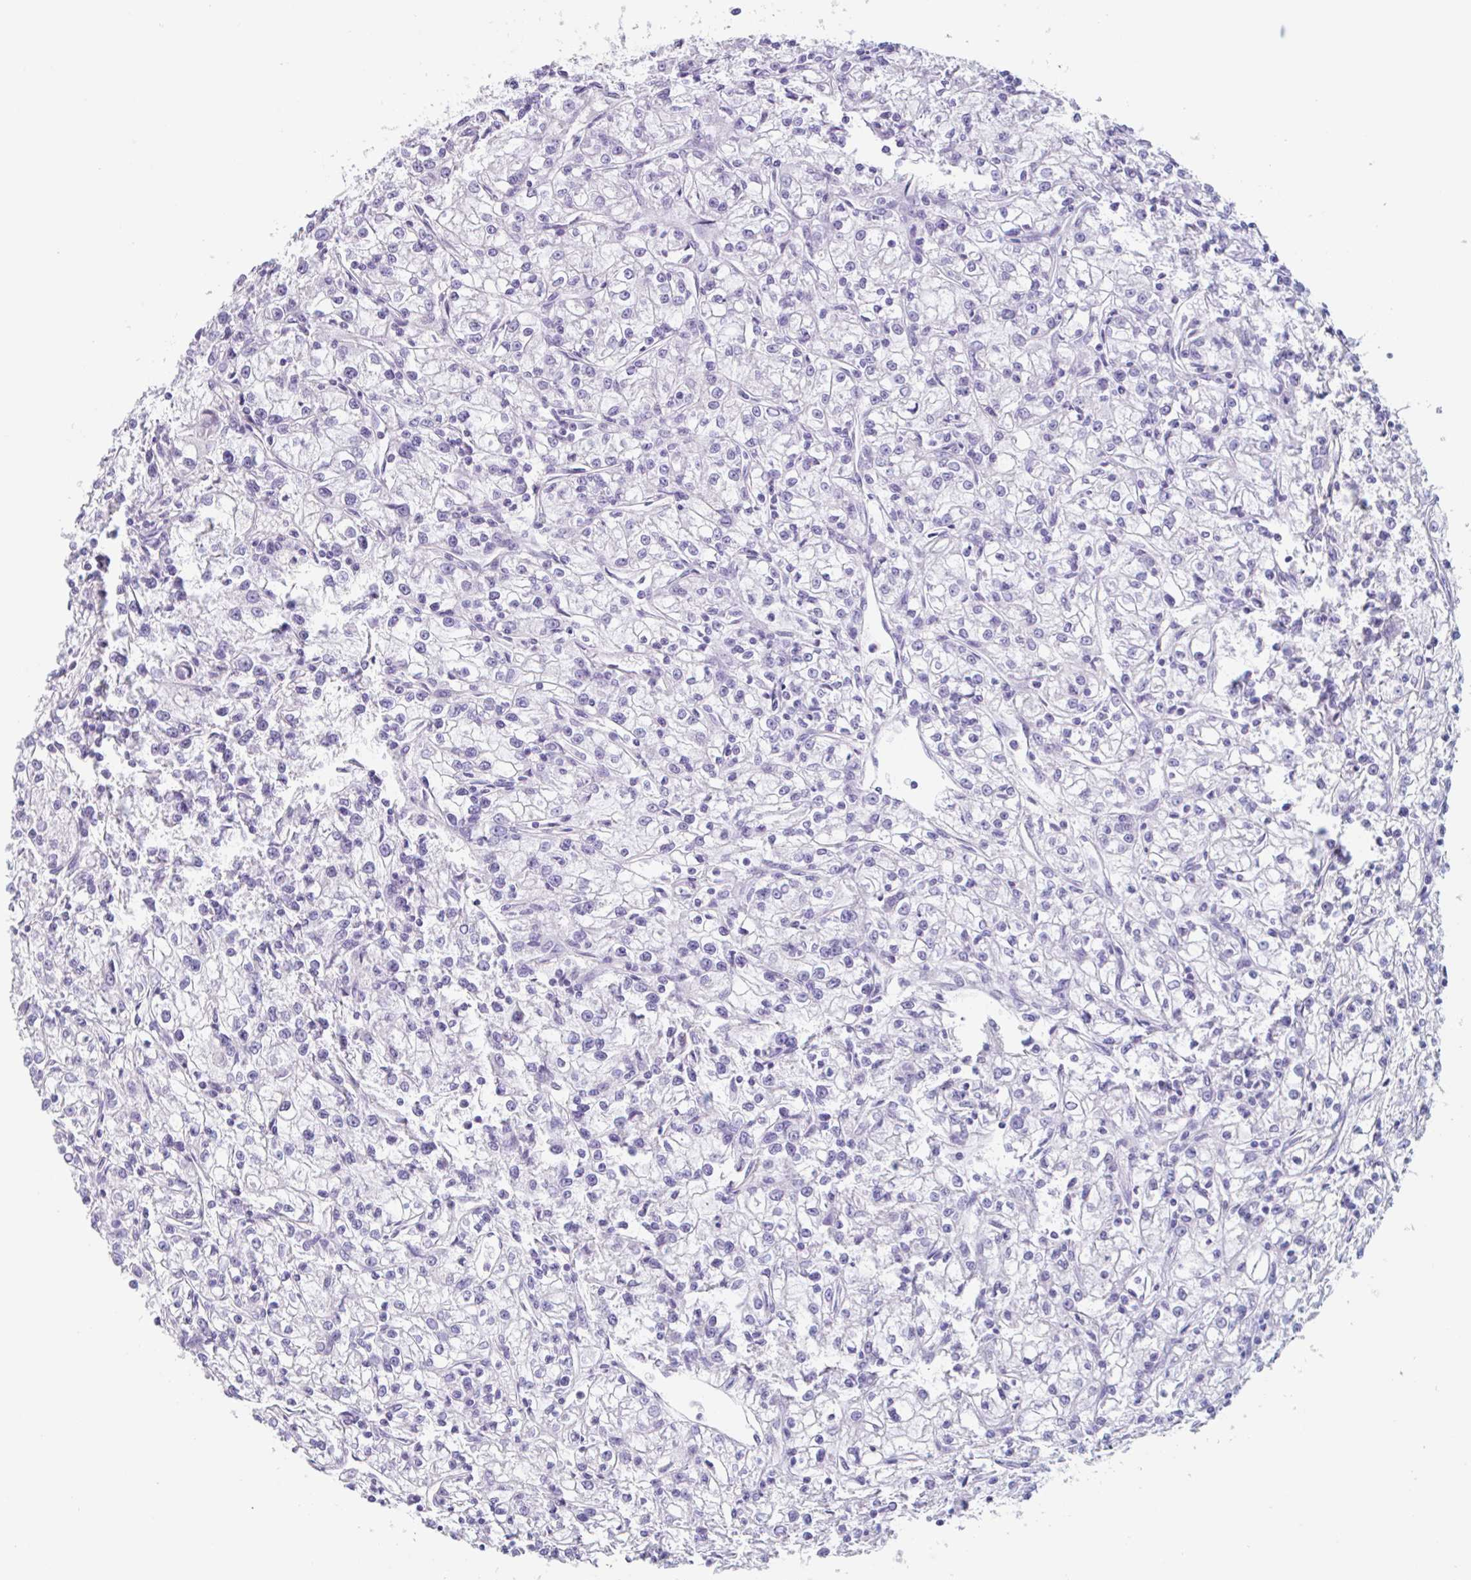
{"staining": {"intensity": "negative", "quantity": "none", "location": "none"}, "tissue": "renal cancer", "cell_type": "Tumor cells", "image_type": "cancer", "snomed": [{"axis": "morphology", "description": "Adenocarcinoma, NOS"}, {"axis": "topography", "description": "Kidney"}], "caption": "A high-resolution histopathology image shows IHC staining of renal adenocarcinoma, which displays no significant staining in tumor cells.", "gene": "EMC4", "patient": {"sex": "female", "age": 59}}